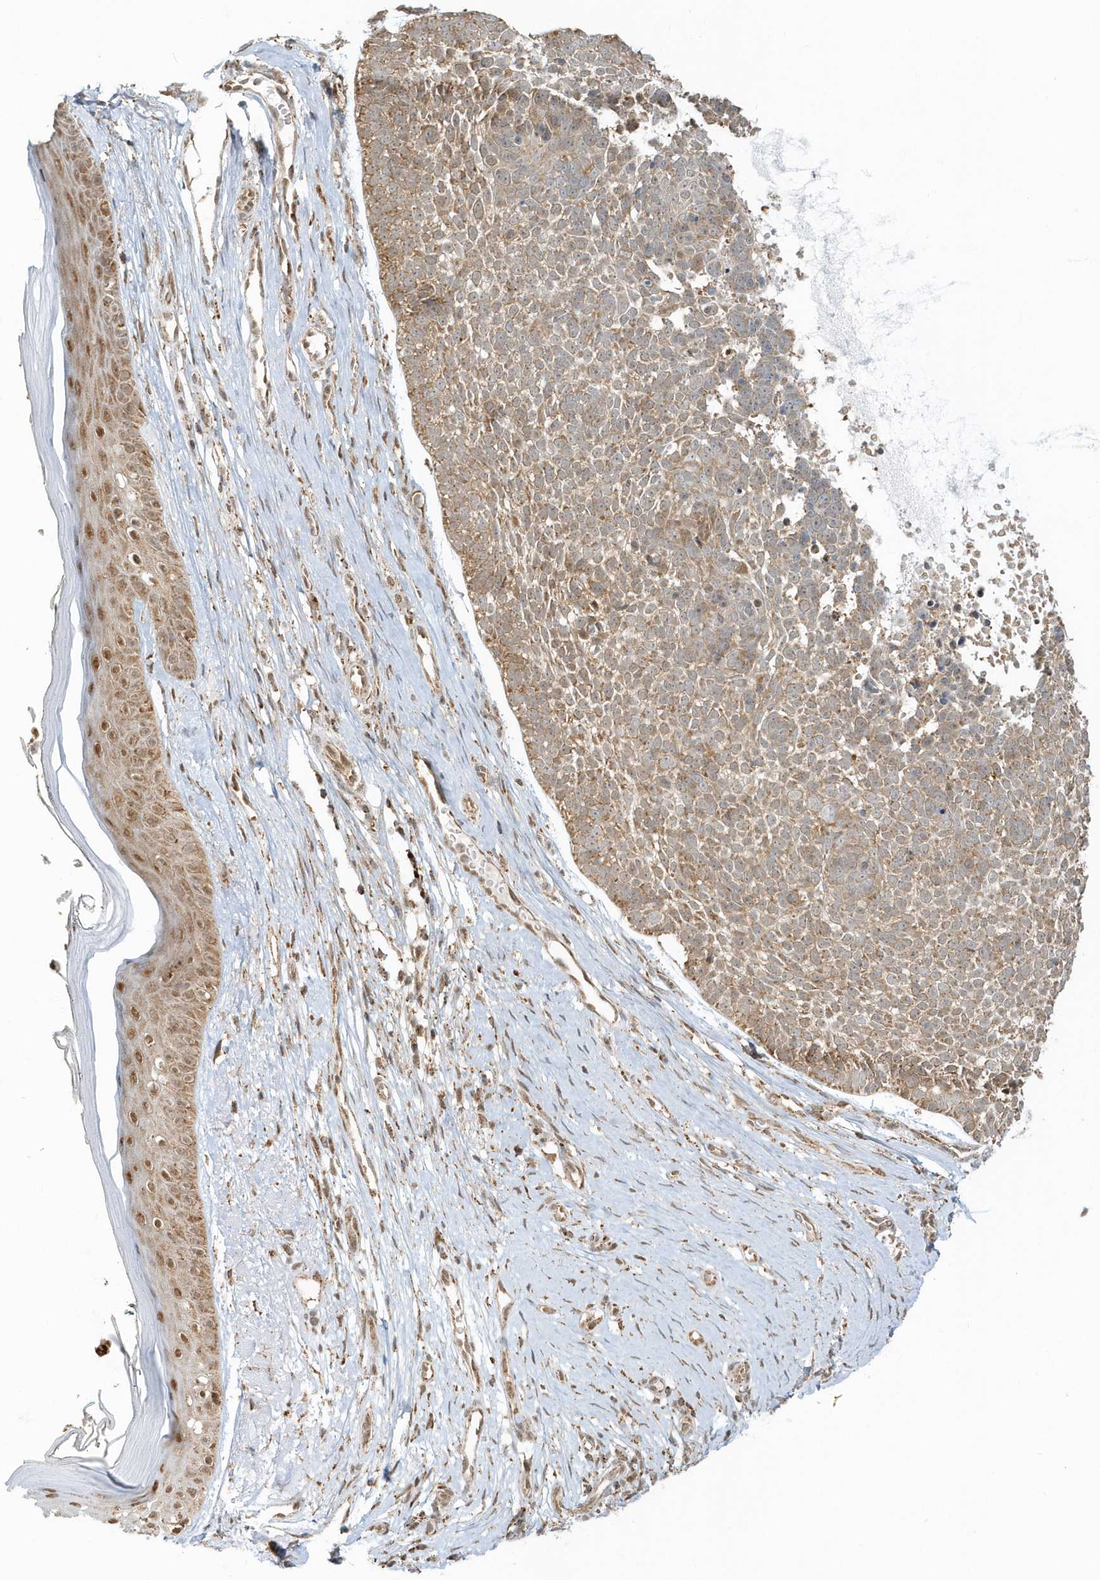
{"staining": {"intensity": "moderate", "quantity": ">75%", "location": "cytoplasmic/membranous"}, "tissue": "skin cancer", "cell_type": "Tumor cells", "image_type": "cancer", "snomed": [{"axis": "morphology", "description": "Basal cell carcinoma"}, {"axis": "topography", "description": "Skin"}], "caption": "Skin cancer (basal cell carcinoma) tissue demonstrates moderate cytoplasmic/membranous staining in about >75% of tumor cells", "gene": "PSMD6", "patient": {"sex": "female", "age": 81}}